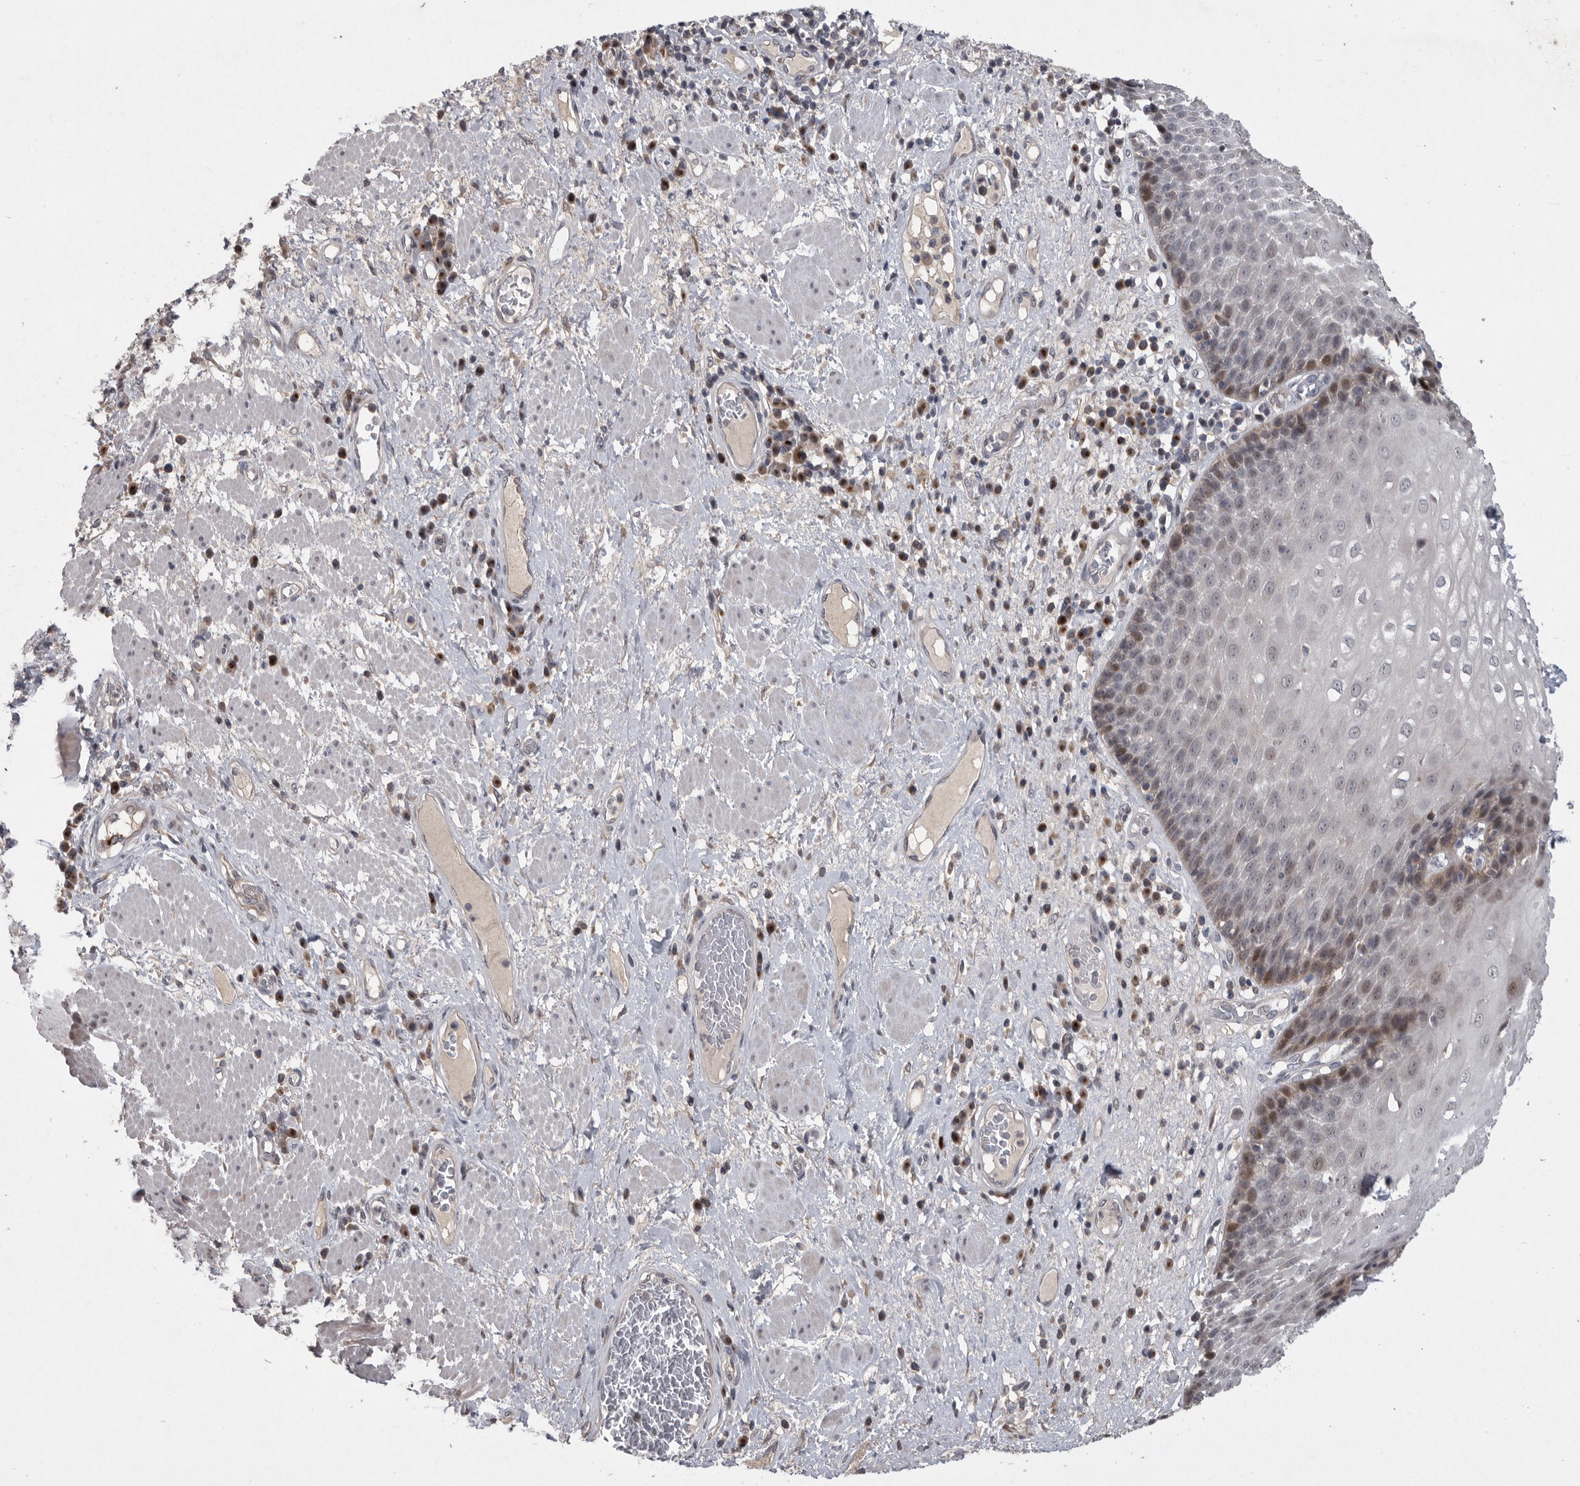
{"staining": {"intensity": "moderate", "quantity": "<25%", "location": "nuclear"}, "tissue": "esophagus", "cell_type": "Squamous epithelial cells", "image_type": "normal", "snomed": [{"axis": "morphology", "description": "Normal tissue, NOS"}, {"axis": "morphology", "description": "Adenocarcinoma, NOS"}, {"axis": "topography", "description": "Esophagus"}], "caption": "Normal esophagus exhibits moderate nuclear positivity in about <25% of squamous epithelial cells, visualized by immunohistochemistry. The protein is shown in brown color, while the nuclei are stained blue.", "gene": "MAN2A1", "patient": {"sex": "male", "age": 62}}